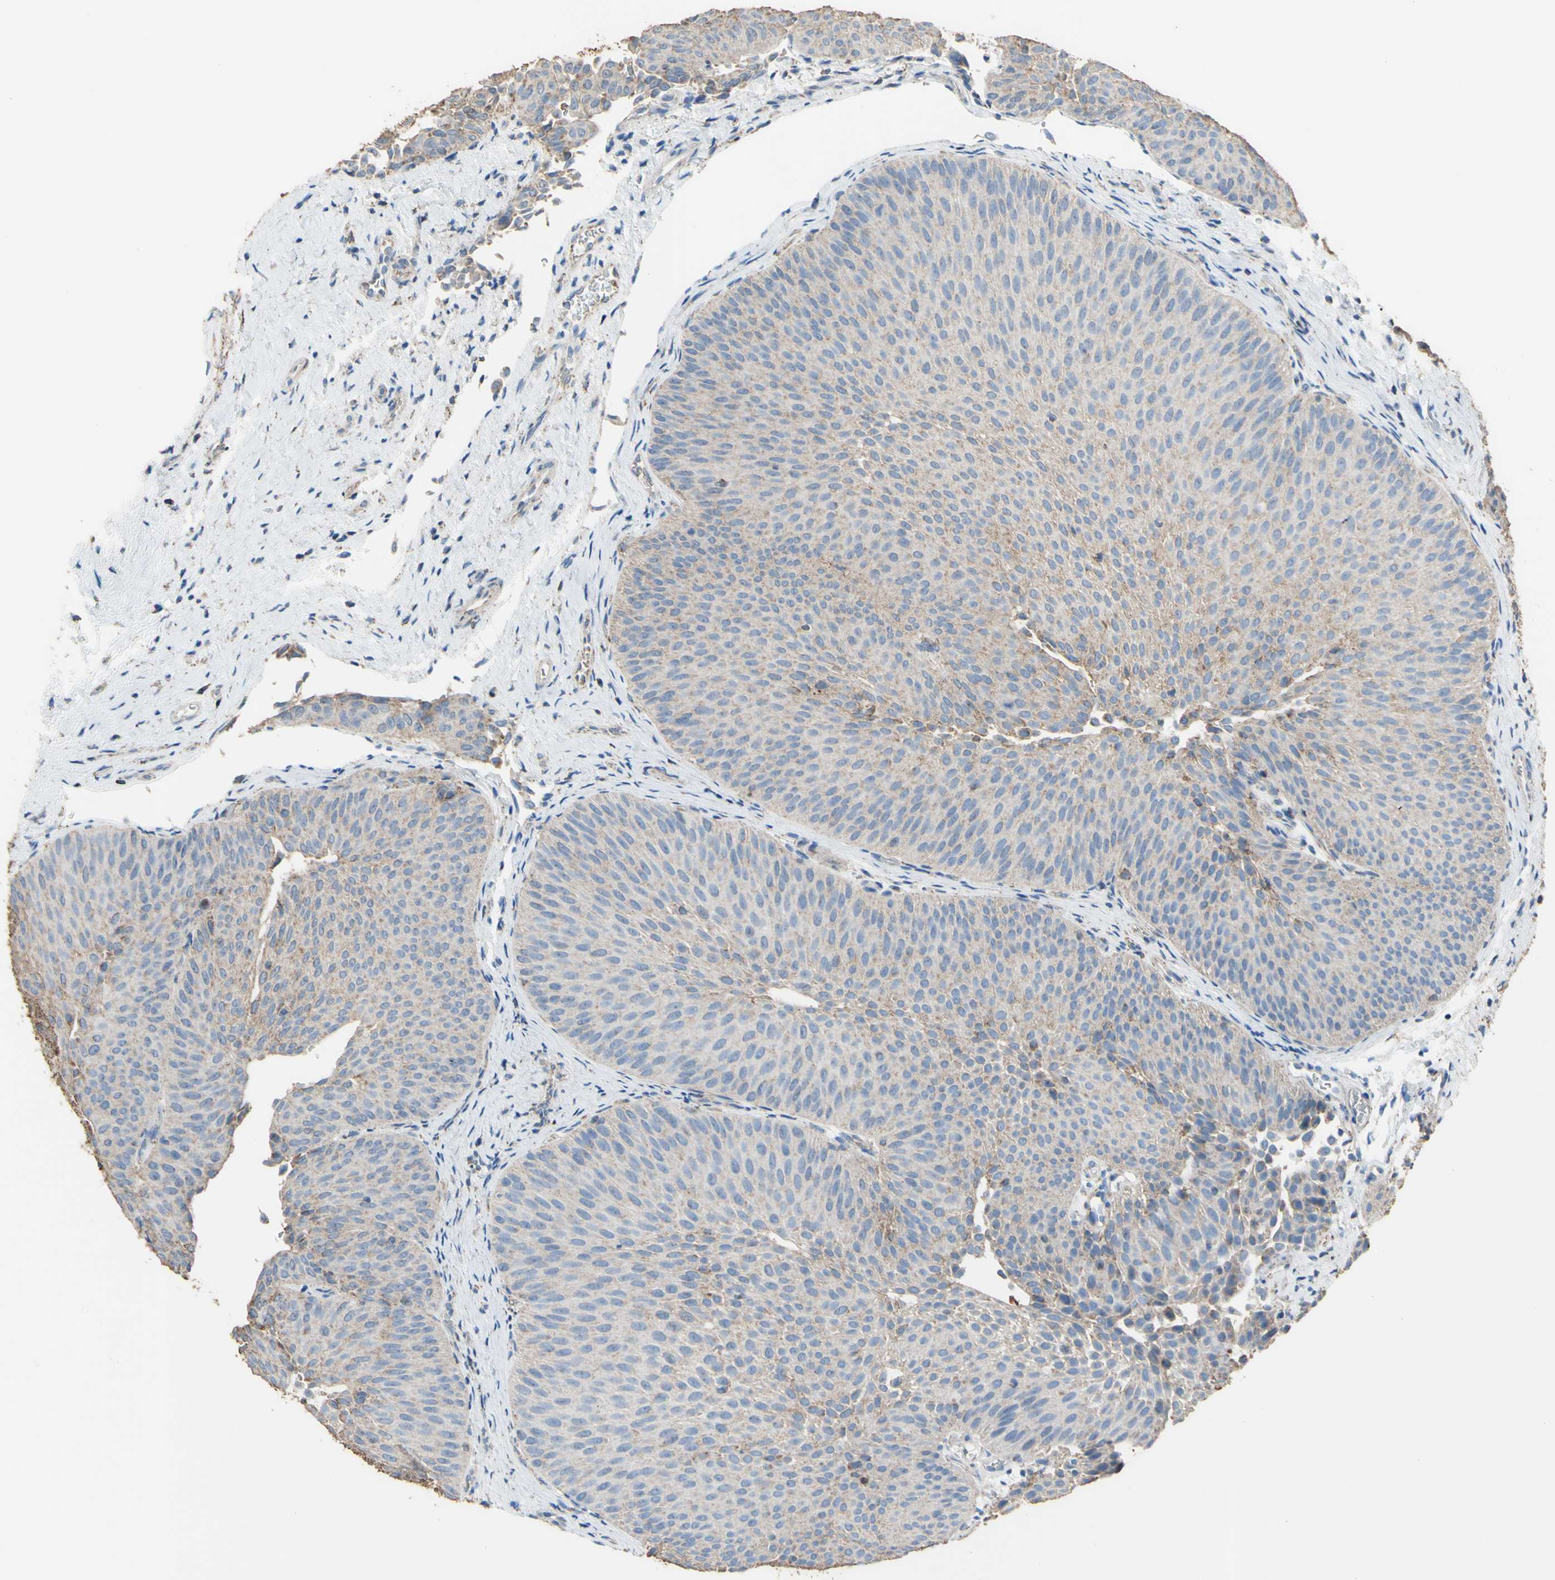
{"staining": {"intensity": "weak", "quantity": ">75%", "location": "cytoplasmic/membranous"}, "tissue": "urothelial cancer", "cell_type": "Tumor cells", "image_type": "cancer", "snomed": [{"axis": "morphology", "description": "Urothelial carcinoma, Low grade"}, {"axis": "topography", "description": "Urinary bladder"}], "caption": "IHC (DAB) staining of urothelial carcinoma (low-grade) displays weak cytoplasmic/membranous protein positivity in approximately >75% of tumor cells. (Stains: DAB in brown, nuclei in blue, Microscopy: brightfield microscopy at high magnification).", "gene": "CMKLR2", "patient": {"sex": "female", "age": 60}}